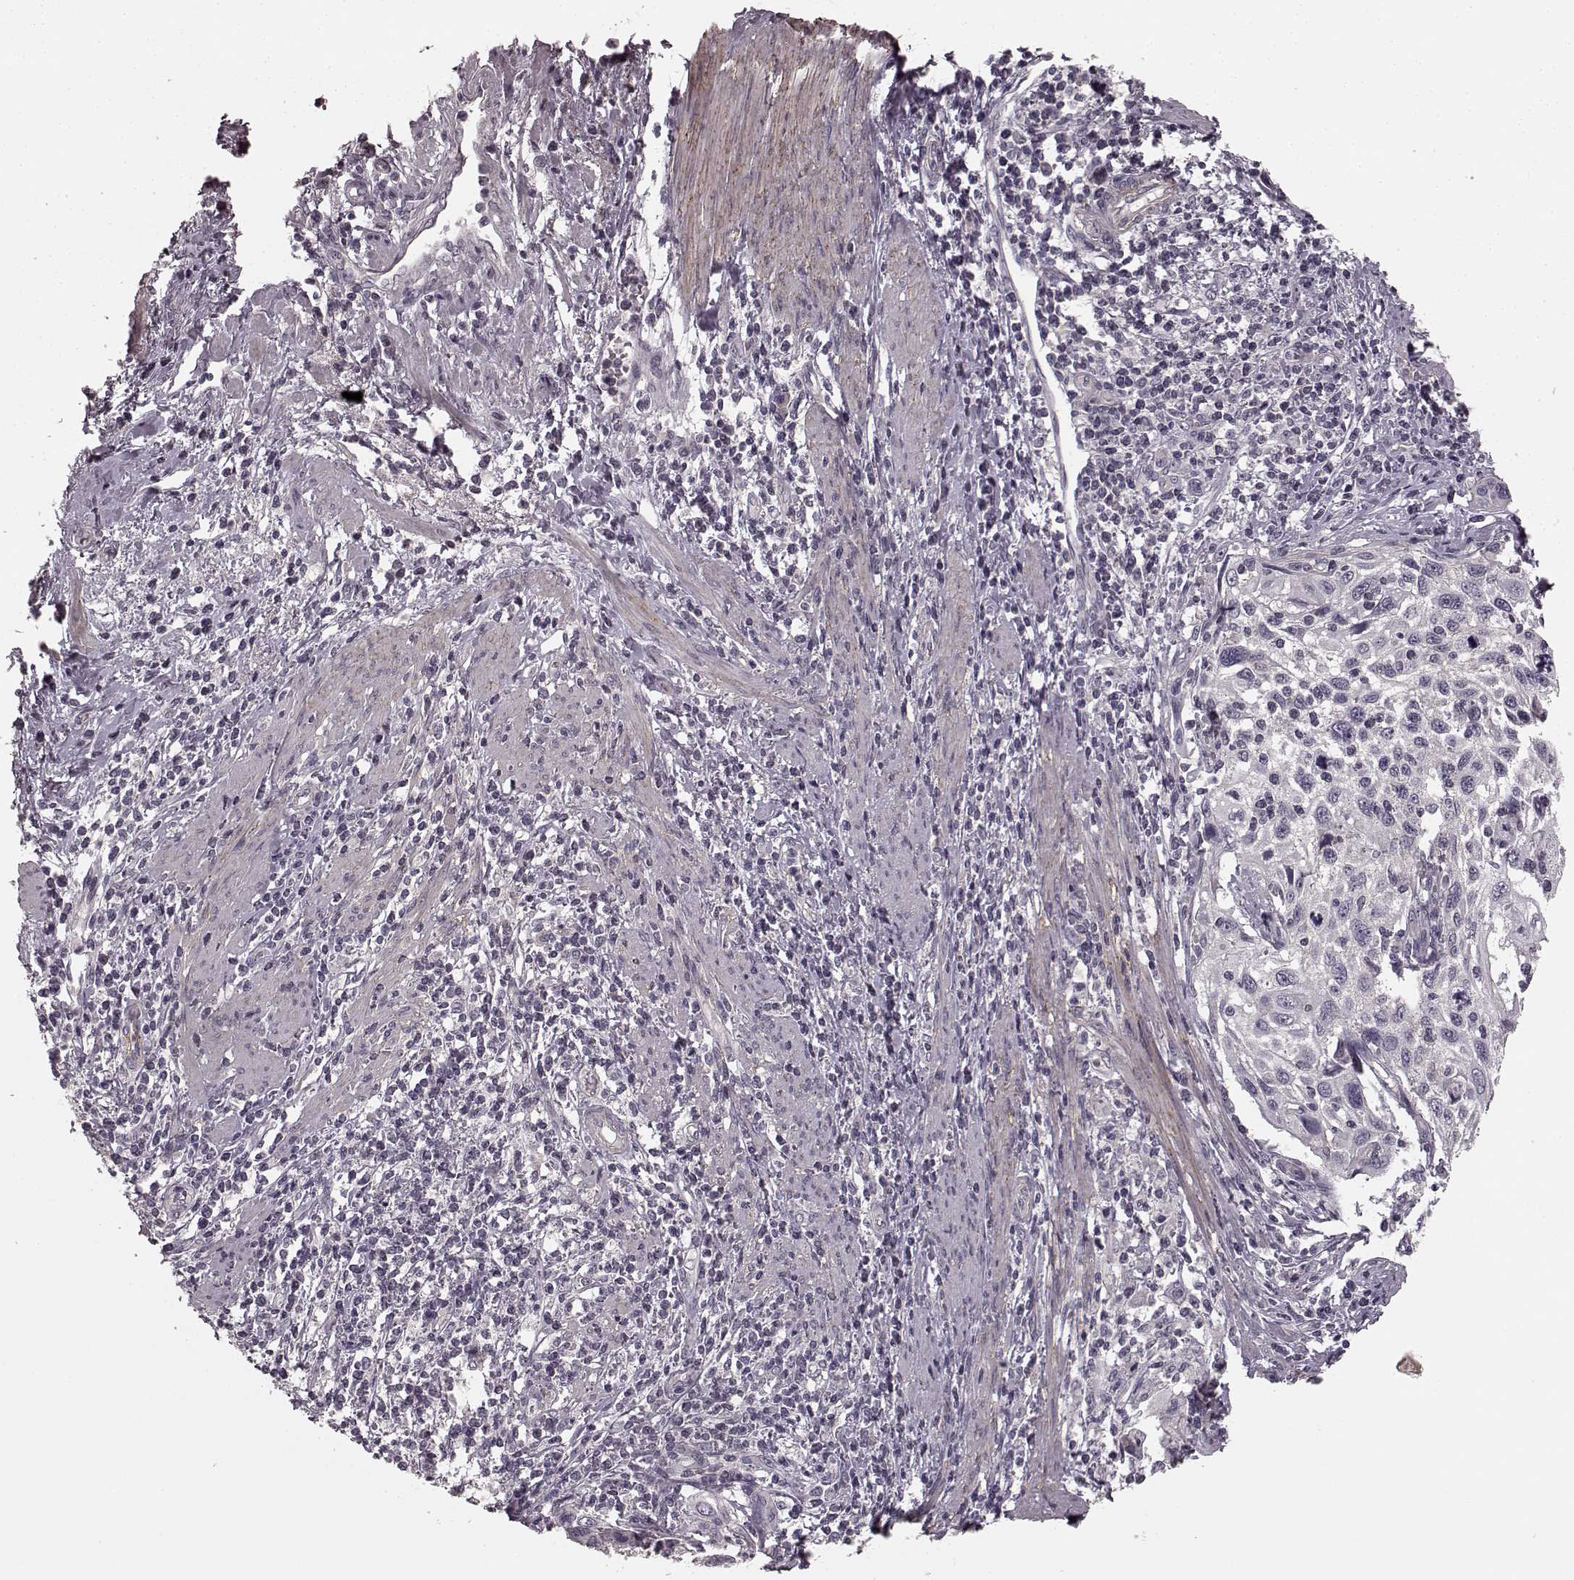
{"staining": {"intensity": "negative", "quantity": "none", "location": "none"}, "tissue": "cervical cancer", "cell_type": "Tumor cells", "image_type": "cancer", "snomed": [{"axis": "morphology", "description": "Squamous cell carcinoma, NOS"}, {"axis": "topography", "description": "Cervix"}], "caption": "IHC of cervical squamous cell carcinoma exhibits no staining in tumor cells.", "gene": "PRKCE", "patient": {"sex": "female", "age": 70}}